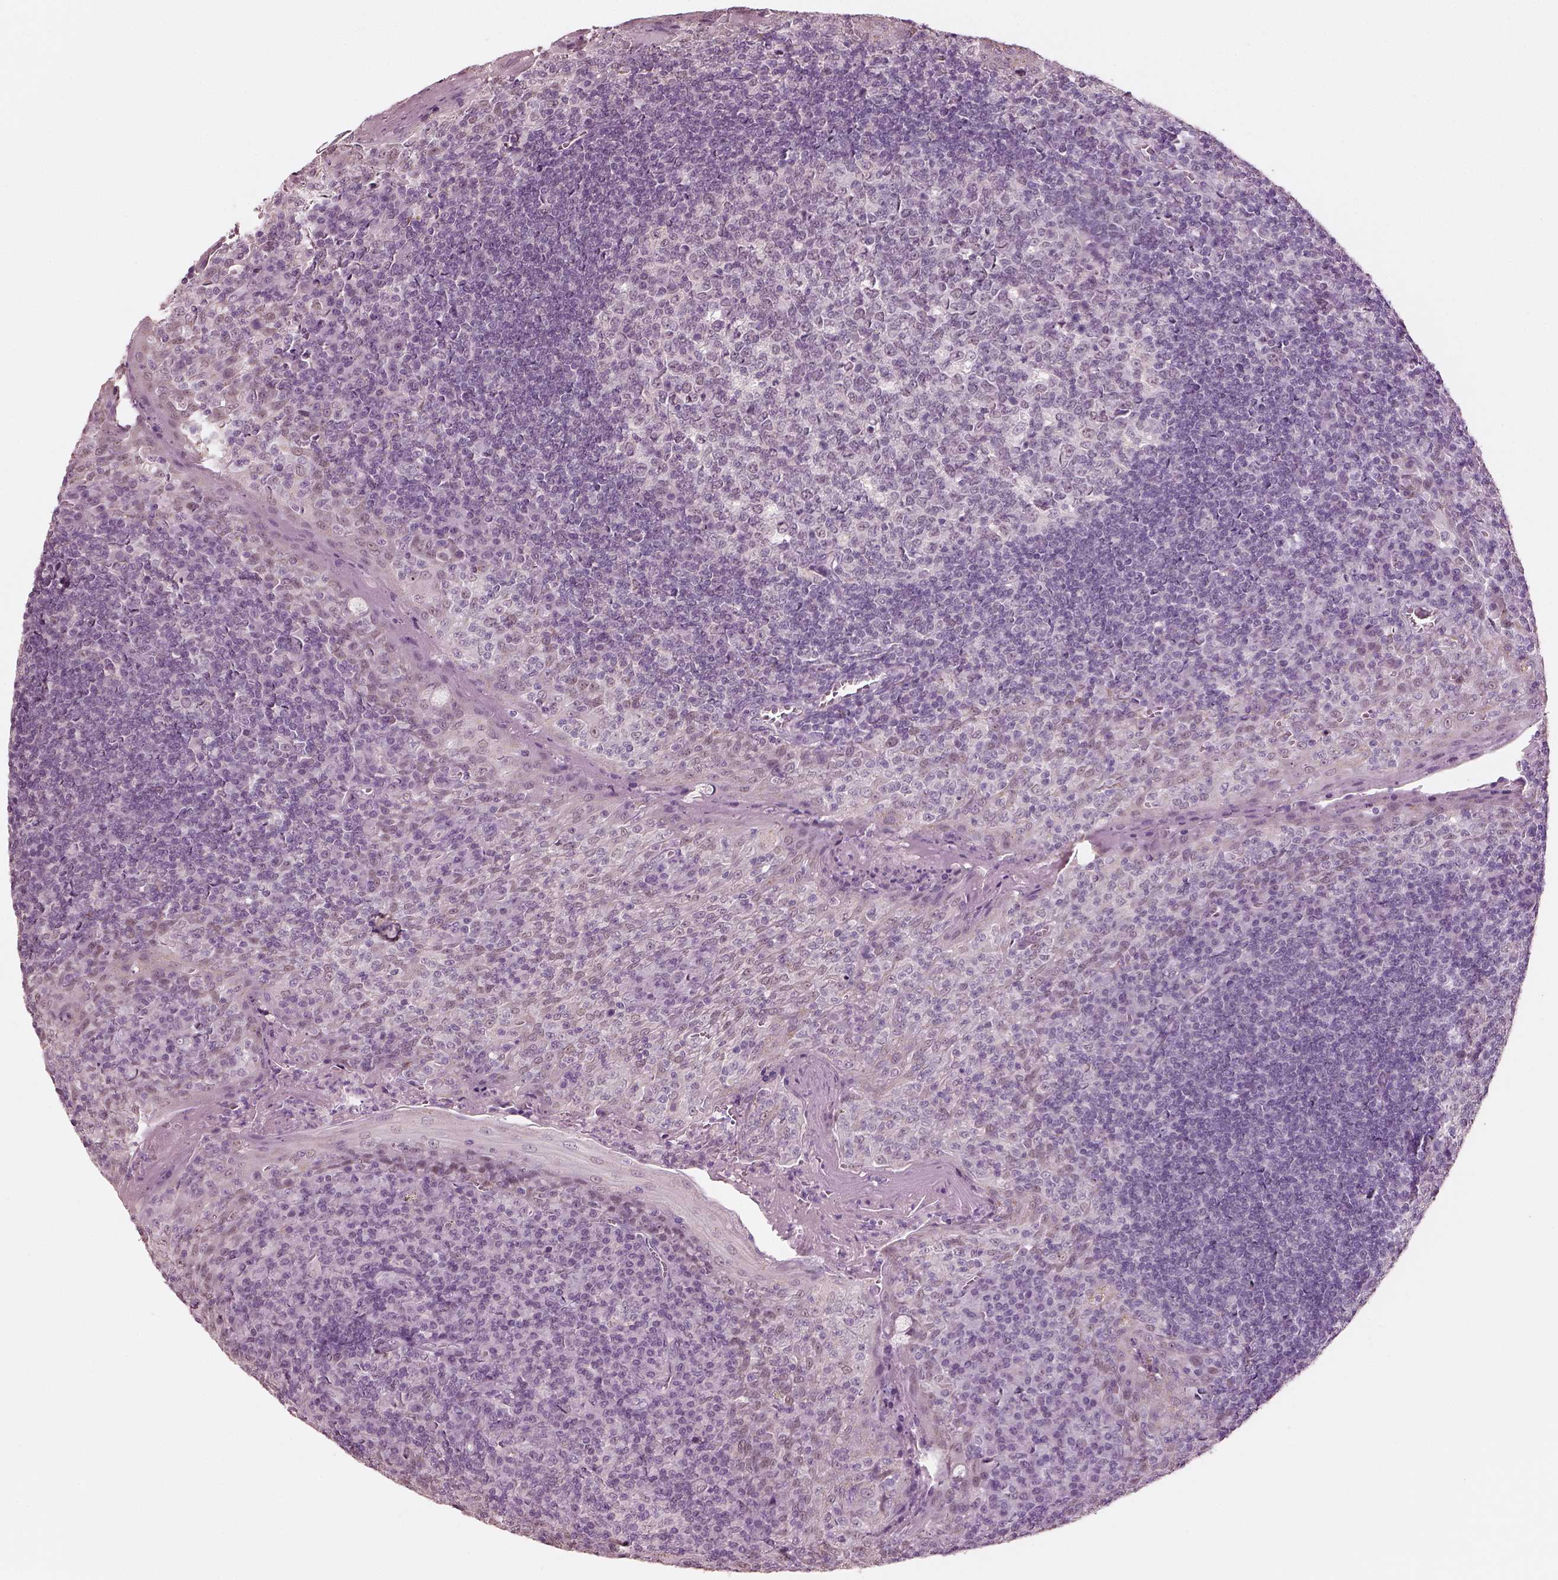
{"staining": {"intensity": "negative", "quantity": "none", "location": "none"}, "tissue": "tonsil", "cell_type": "Germinal center cells", "image_type": "normal", "snomed": [{"axis": "morphology", "description": "Normal tissue, NOS"}, {"axis": "topography", "description": "Tonsil"}], "caption": "Immunohistochemistry of normal human tonsil displays no expression in germinal center cells. The staining was performed using DAB to visualize the protein expression in brown, while the nuclei were stained in blue with hematoxylin (Magnification: 20x).", "gene": "ELSPBP1", "patient": {"sex": "female", "age": 13}}